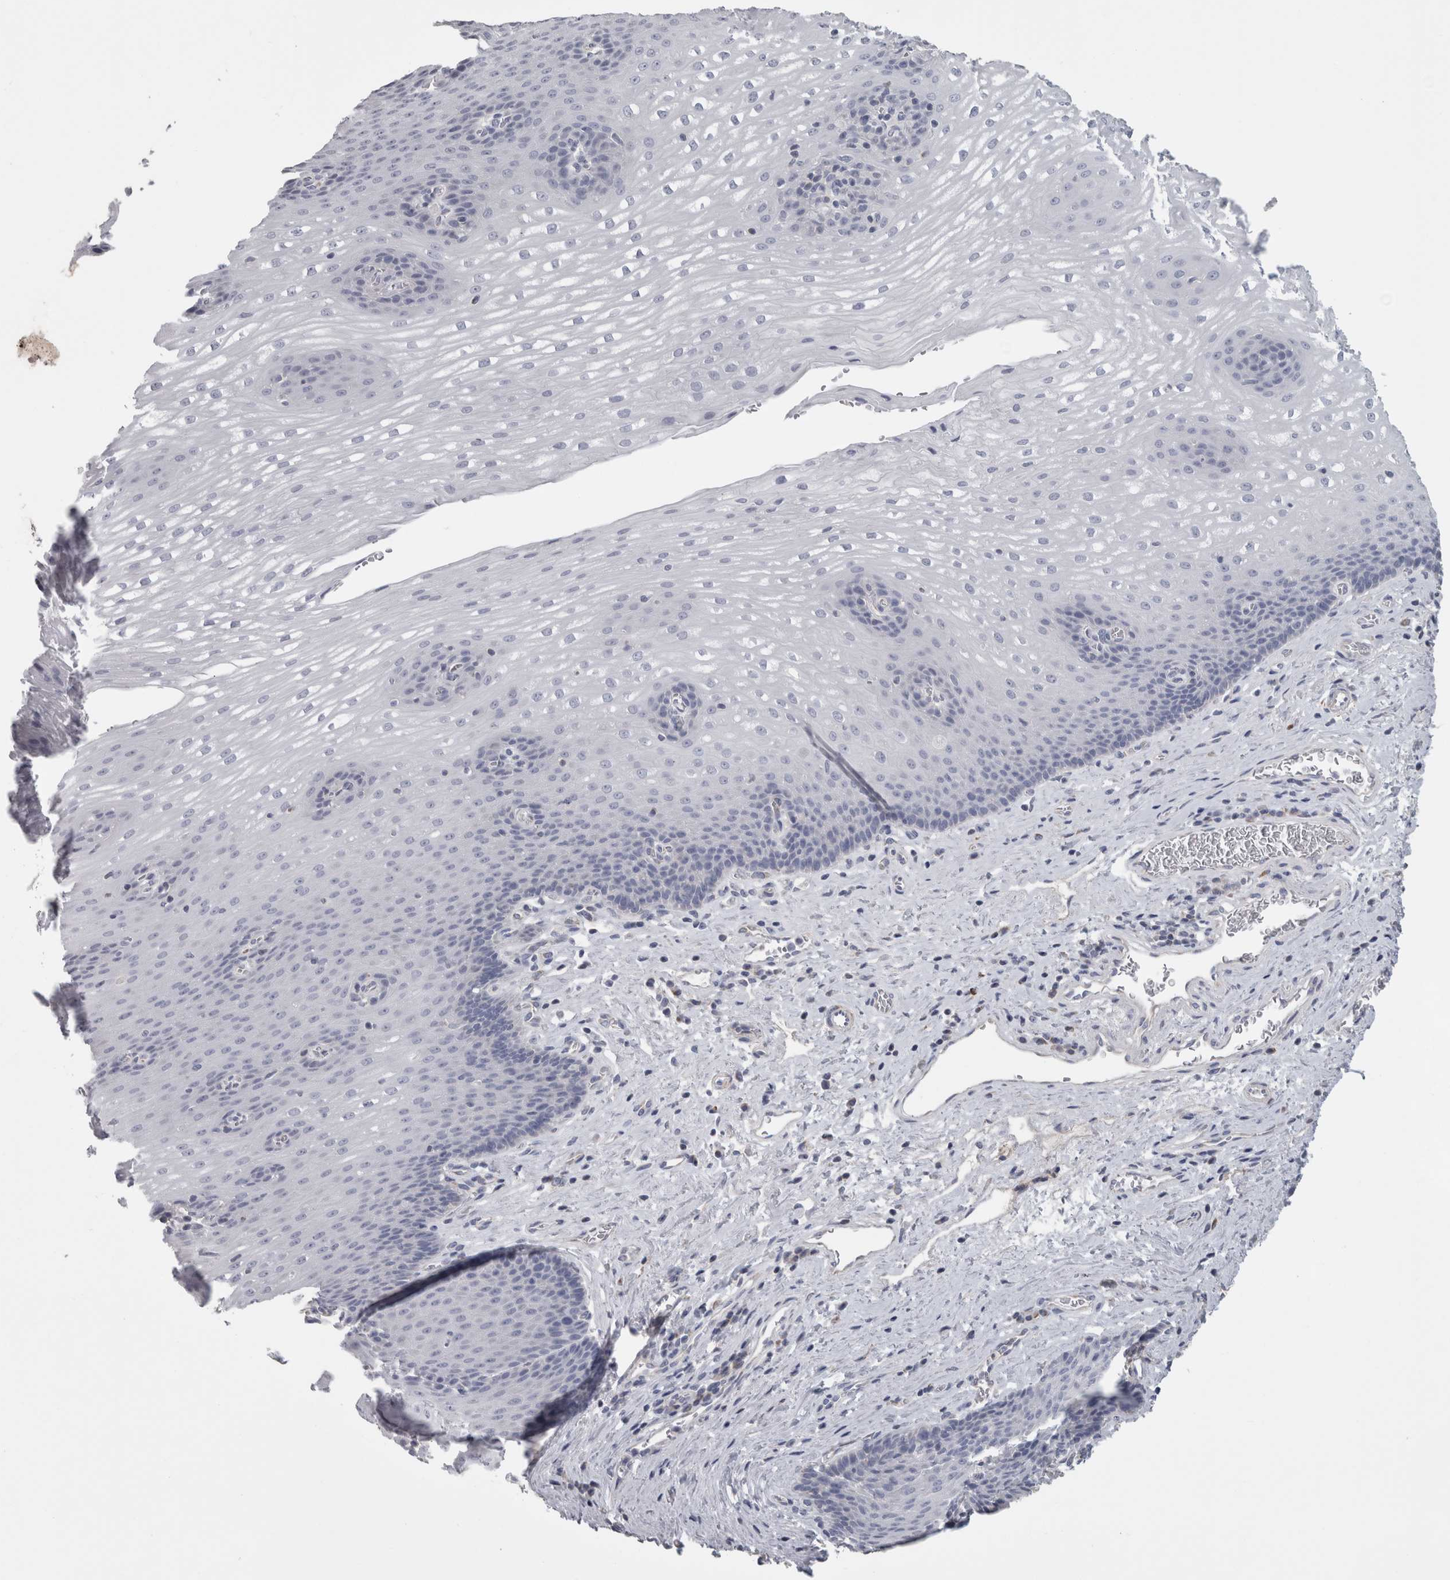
{"staining": {"intensity": "negative", "quantity": "none", "location": "none"}, "tissue": "esophagus", "cell_type": "Squamous epithelial cells", "image_type": "normal", "snomed": [{"axis": "morphology", "description": "Normal tissue, NOS"}, {"axis": "topography", "description": "Esophagus"}], "caption": "Esophagus stained for a protein using IHC exhibits no positivity squamous epithelial cells.", "gene": "TCAP", "patient": {"sex": "male", "age": 48}}